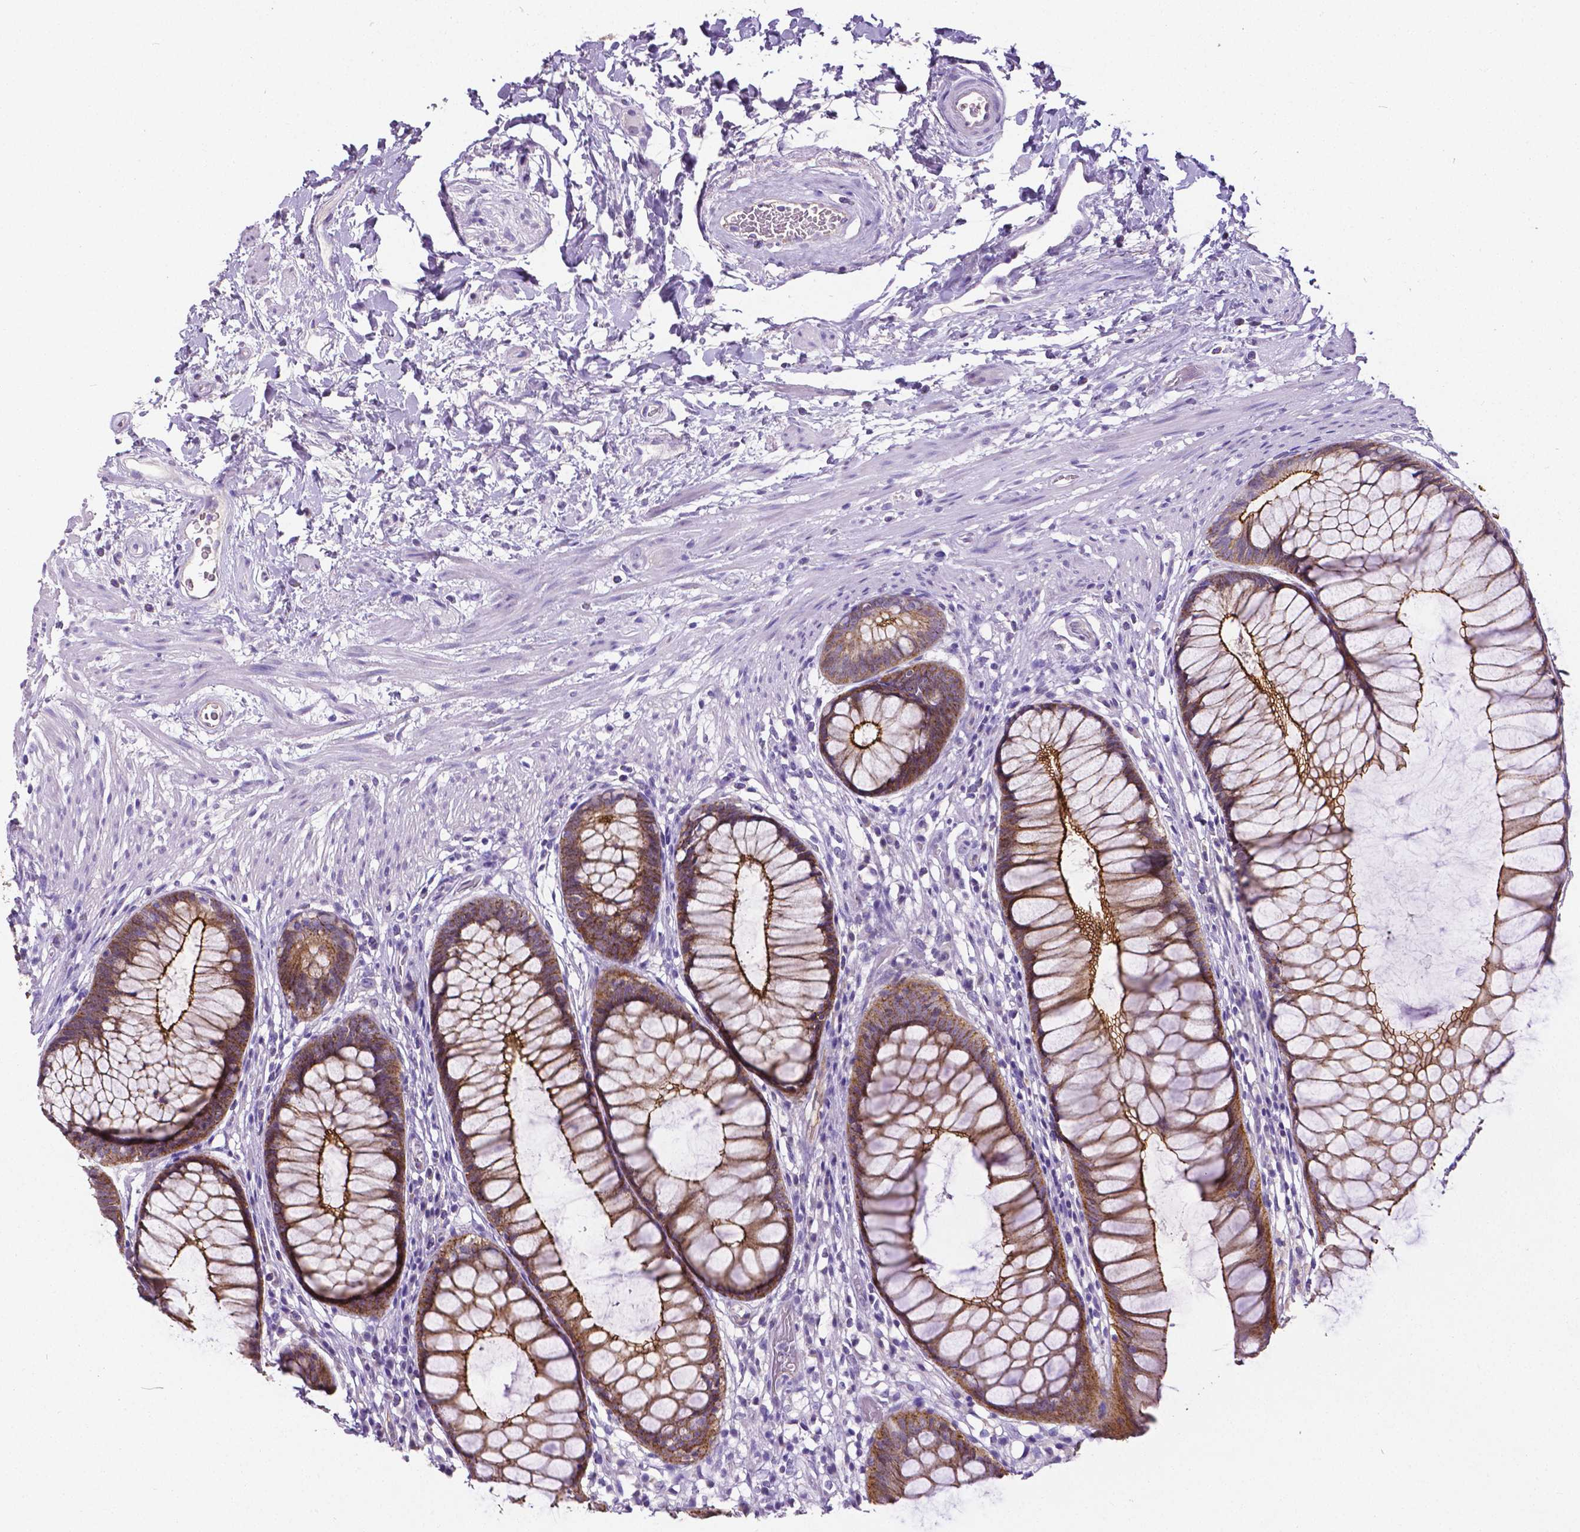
{"staining": {"intensity": "moderate", "quantity": ">75%", "location": "cytoplasmic/membranous"}, "tissue": "rectum", "cell_type": "Glandular cells", "image_type": "normal", "snomed": [{"axis": "morphology", "description": "Normal tissue, NOS"}, {"axis": "topography", "description": "Smooth muscle"}, {"axis": "topography", "description": "Rectum"}], "caption": "Immunohistochemical staining of benign human rectum demonstrates moderate cytoplasmic/membranous protein staining in approximately >75% of glandular cells. (DAB (3,3'-diaminobenzidine) IHC, brown staining for protein, blue staining for nuclei).", "gene": "OCLN", "patient": {"sex": "male", "age": 53}}